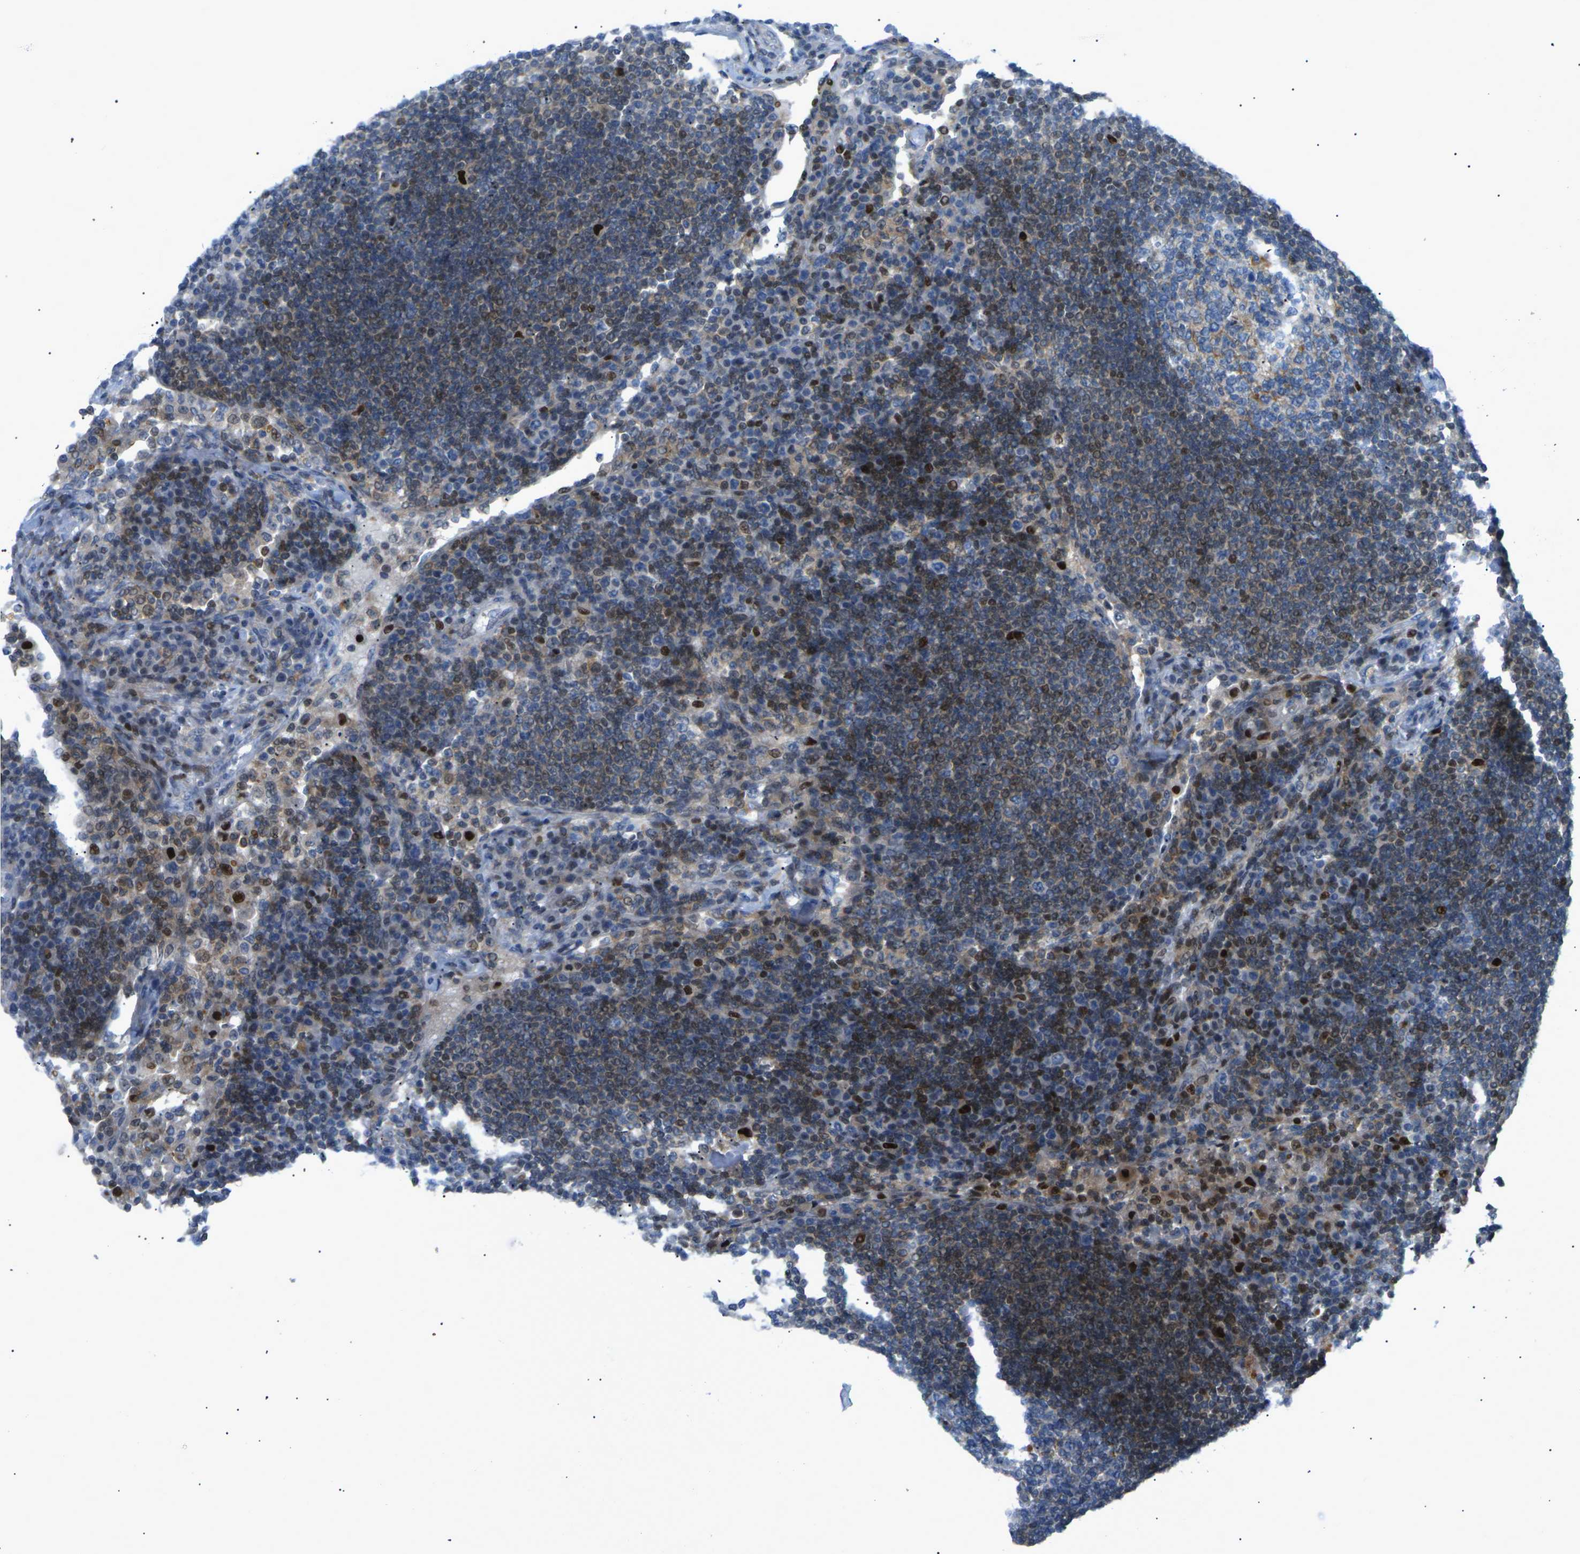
{"staining": {"intensity": "moderate", "quantity": "25%-75%", "location": "cytoplasmic/membranous,nuclear"}, "tissue": "lymph node", "cell_type": "Germinal center cells", "image_type": "normal", "snomed": [{"axis": "morphology", "description": "Normal tissue, NOS"}, {"axis": "topography", "description": "Lymph node"}], "caption": "Benign lymph node displays moderate cytoplasmic/membranous,nuclear staining in approximately 25%-75% of germinal center cells, visualized by immunohistochemistry. (brown staining indicates protein expression, while blue staining denotes nuclei).", "gene": "RPS6KA3", "patient": {"sex": "female", "age": 53}}